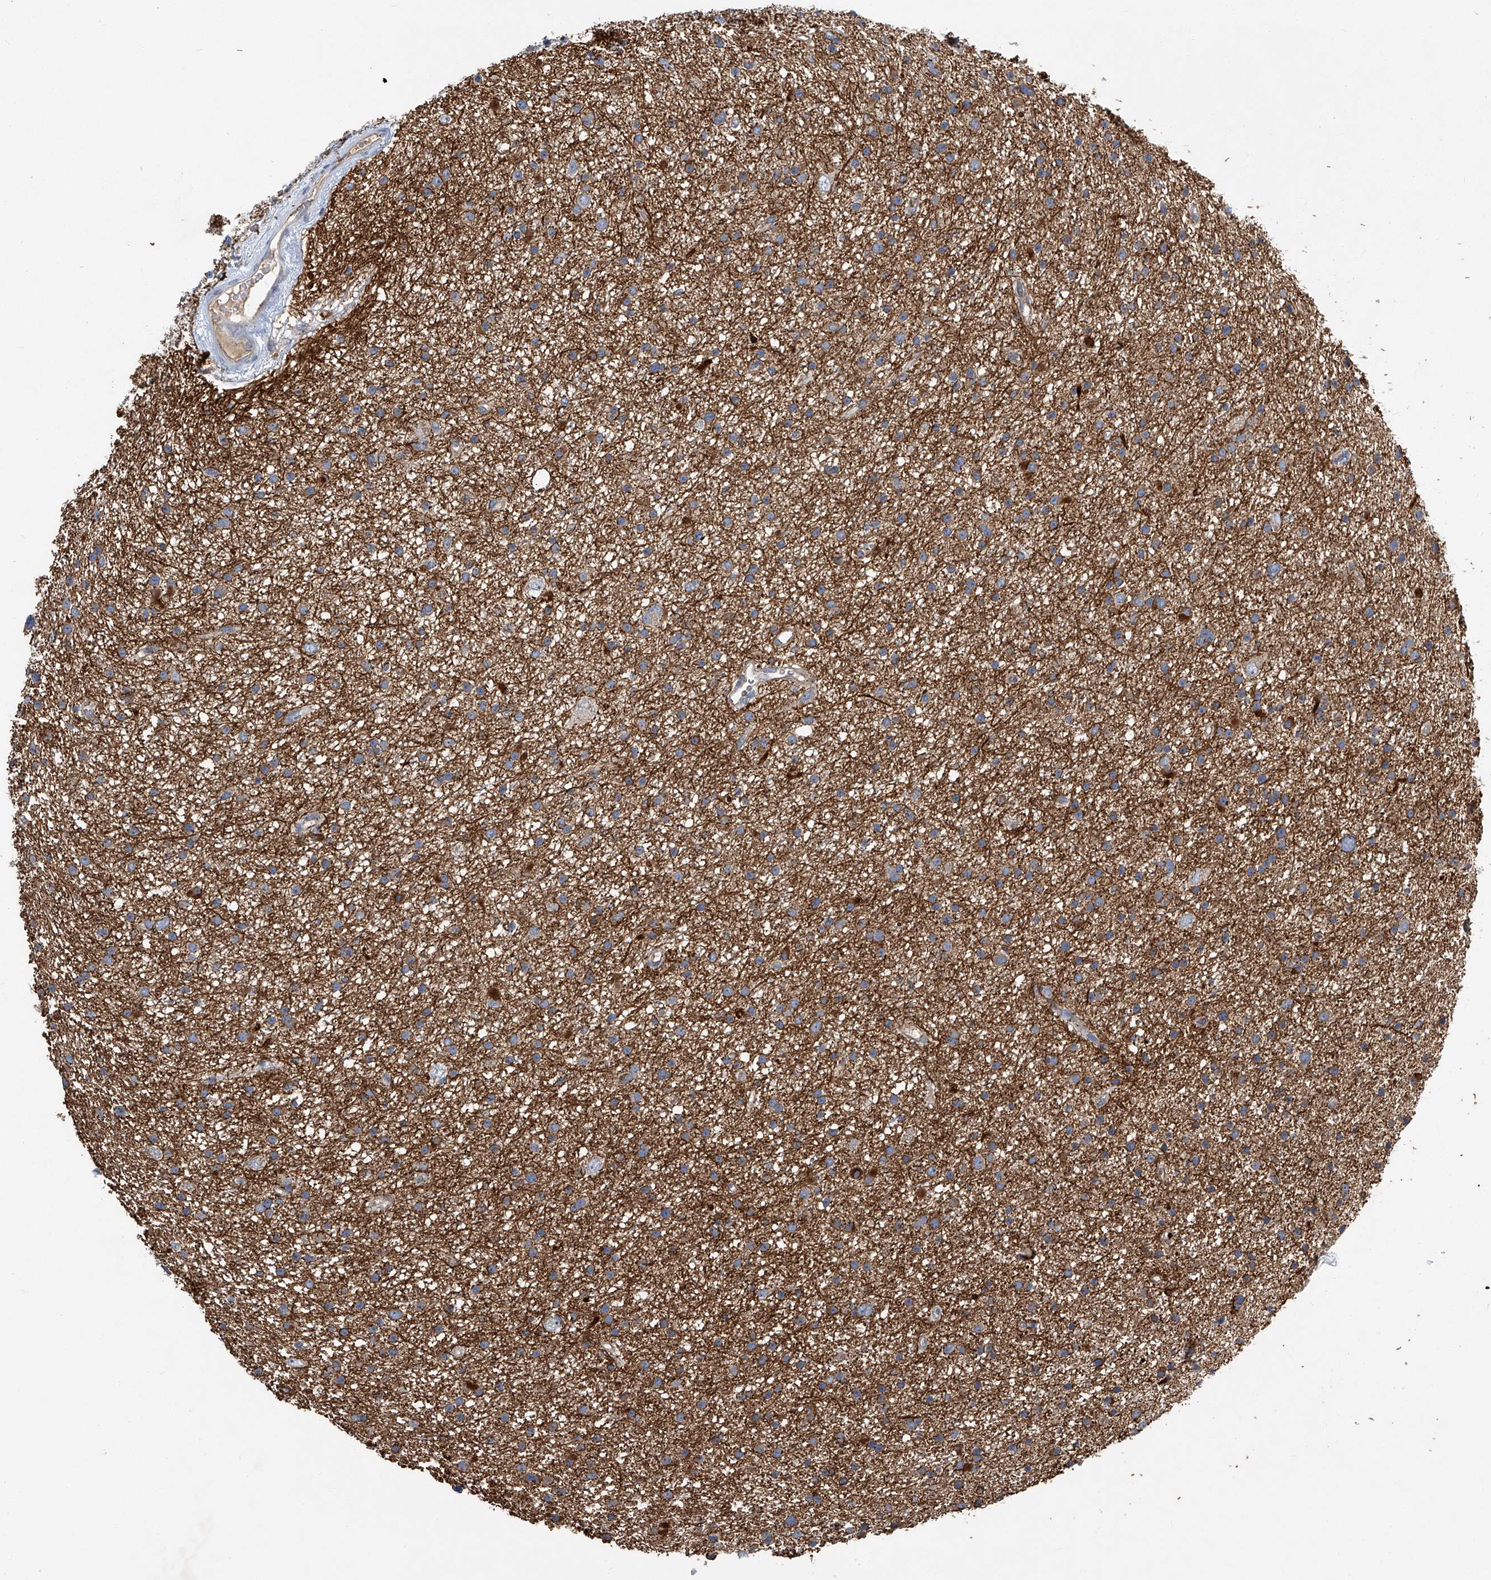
{"staining": {"intensity": "weak", "quantity": "25%-75%", "location": "cytoplasmic/membranous"}, "tissue": "glioma", "cell_type": "Tumor cells", "image_type": "cancer", "snomed": [{"axis": "morphology", "description": "Glioma, malignant, Low grade"}, {"axis": "topography", "description": "Cerebral cortex"}], "caption": "This is an image of immunohistochemistry (IHC) staining of malignant glioma (low-grade), which shows weak positivity in the cytoplasmic/membranous of tumor cells.", "gene": "FAM167A", "patient": {"sex": "female", "age": 39}}